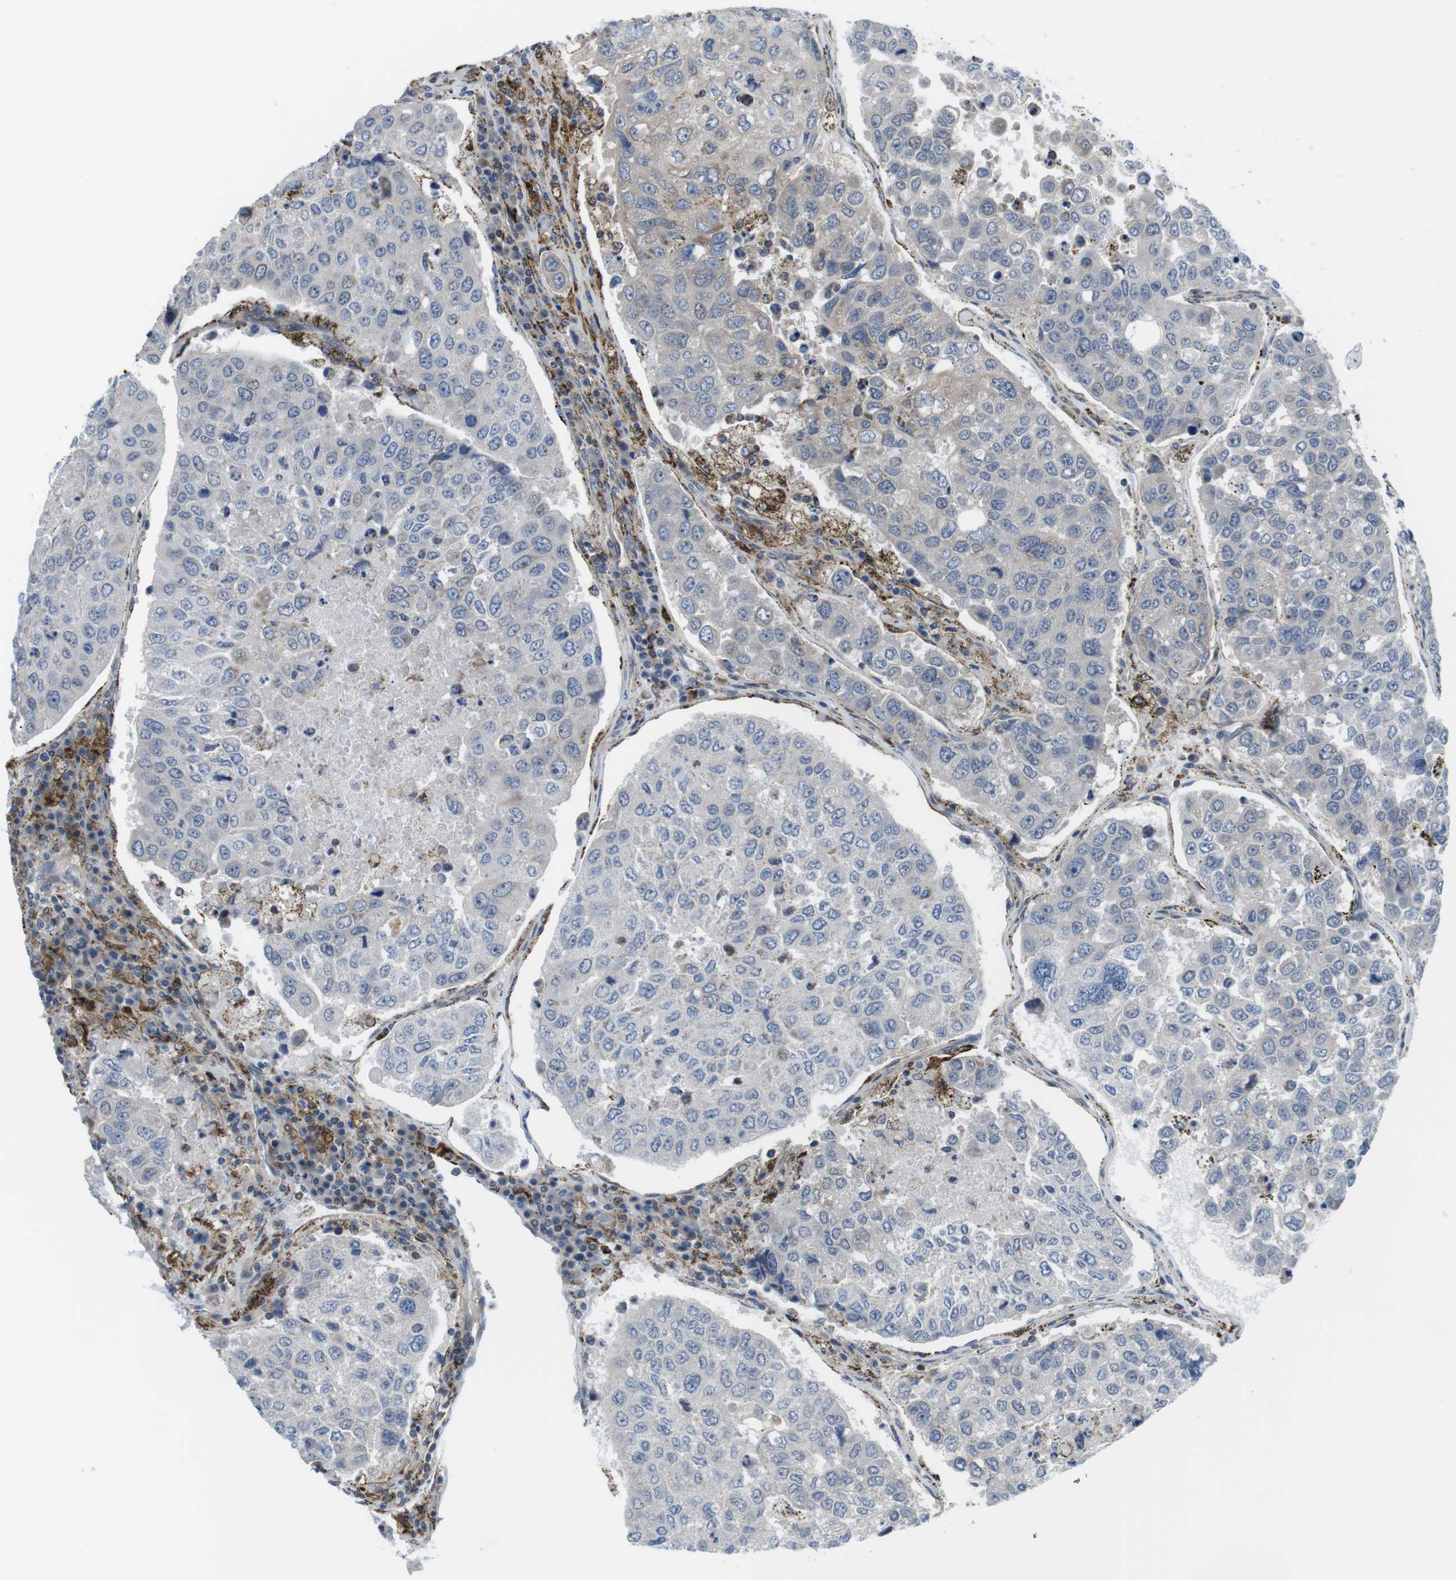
{"staining": {"intensity": "negative", "quantity": "none", "location": "none"}, "tissue": "urothelial cancer", "cell_type": "Tumor cells", "image_type": "cancer", "snomed": [{"axis": "morphology", "description": "Urothelial carcinoma, High grade"}, {"axis": "topography", "description": "Lymph node"}, {"axis": "topography", "description": "Urinary bladder"}], "caption": "Tumor cells show no significant staining in high-grade urothelial carcinoma.", "gene": "KCNE3", "patient": {"sex": "male", "age": 51}}